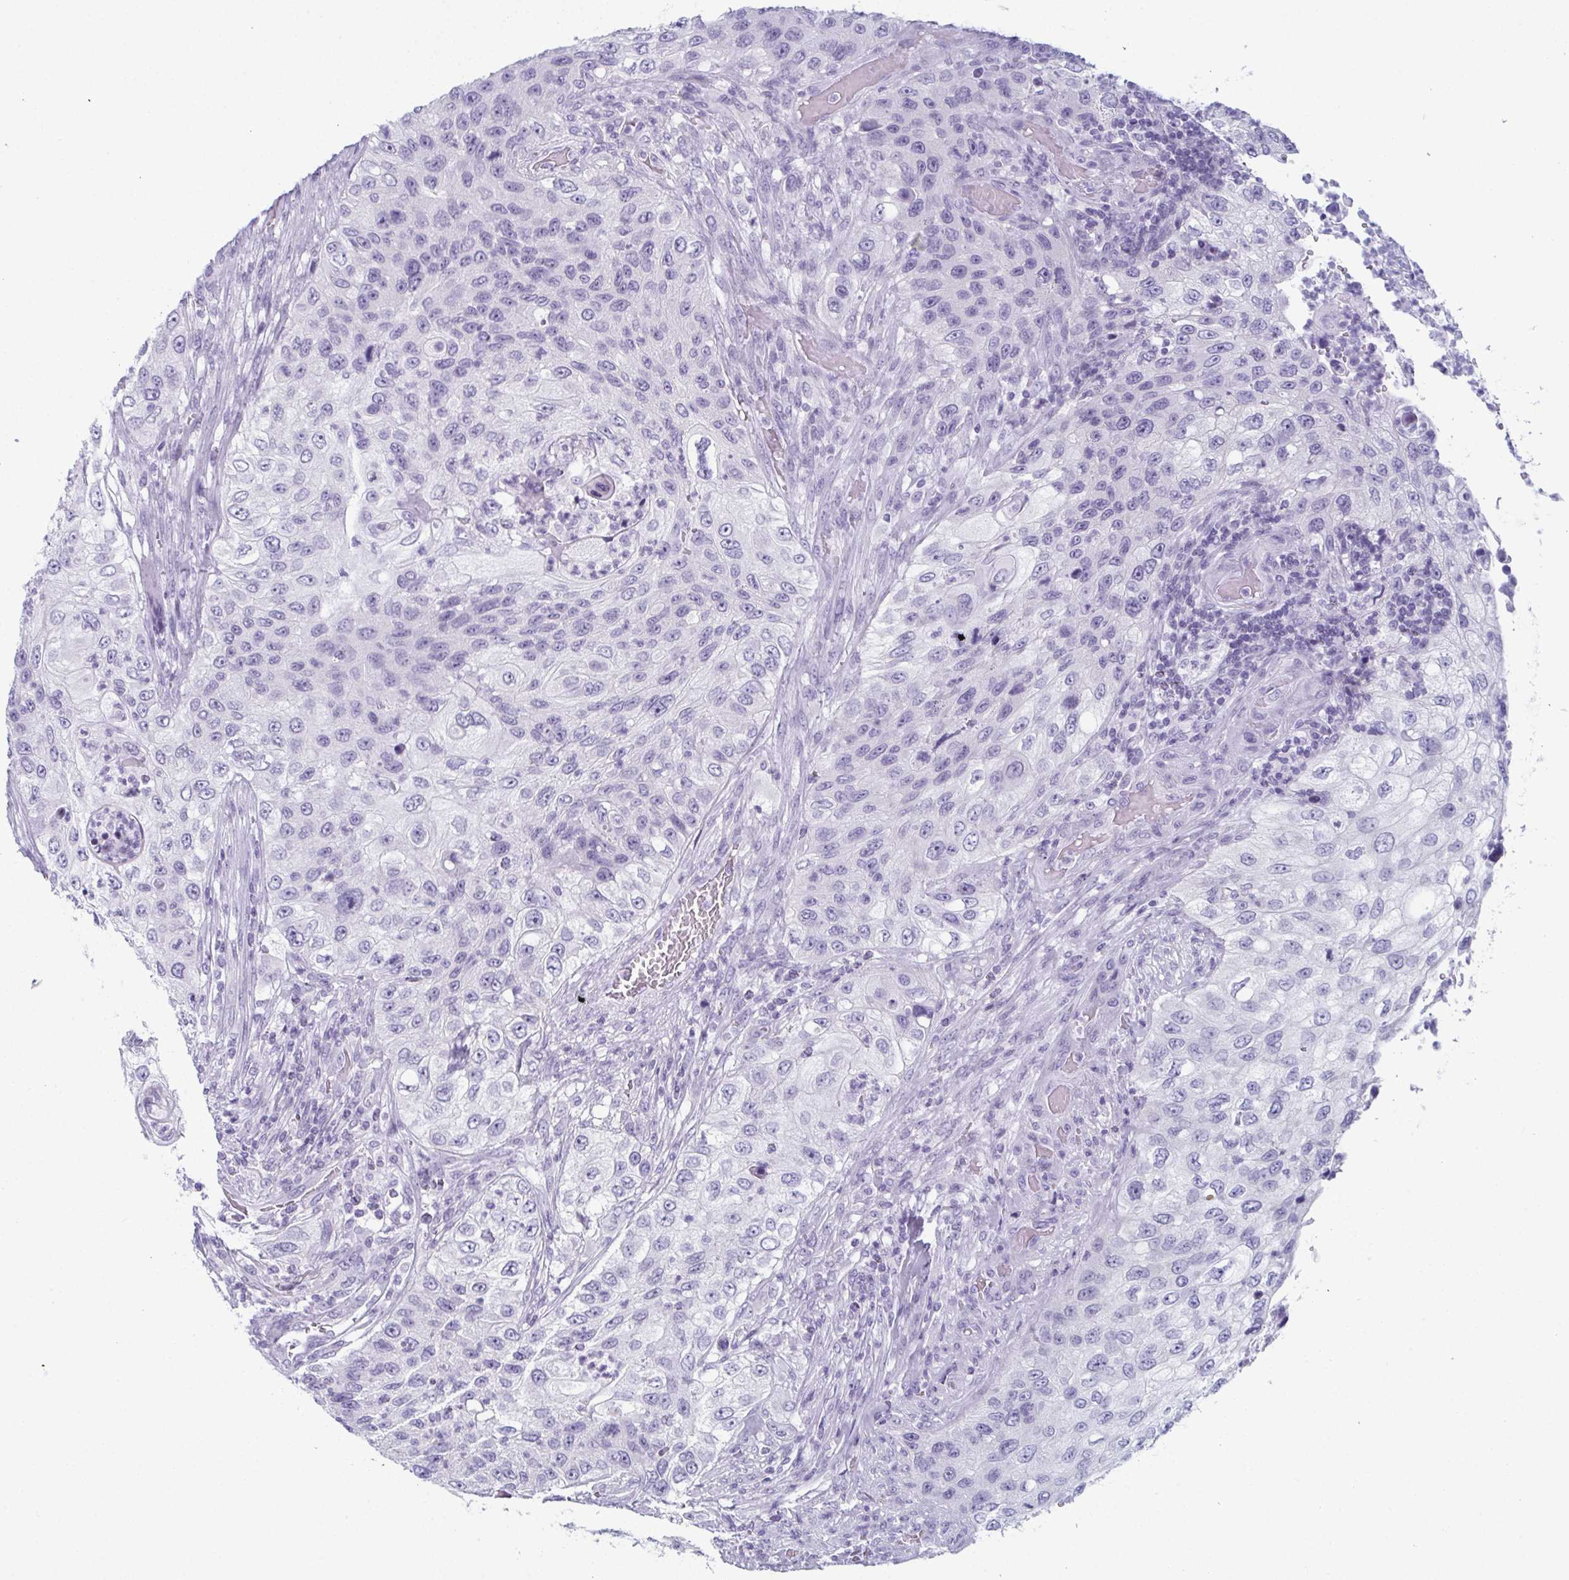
{"staining": {"intensity": "negative", "quantity": "none", "location": "none"}, "tissue": "urothelial cancer", "cell_type": "Tumor cells", "image_type": "cancer", "snomed": [{"axis": "morphology", "description": "Urothelial carcinoma, High grade"}, {"axis": "topography", "description": "Urinary bladder"}], "caption": "Immunohistochemical staining of human urothelial cancer reveals no significant expression in tumor cells.", "gene": "ENKUR", "patient": {"sex": "female", "age": 60}}